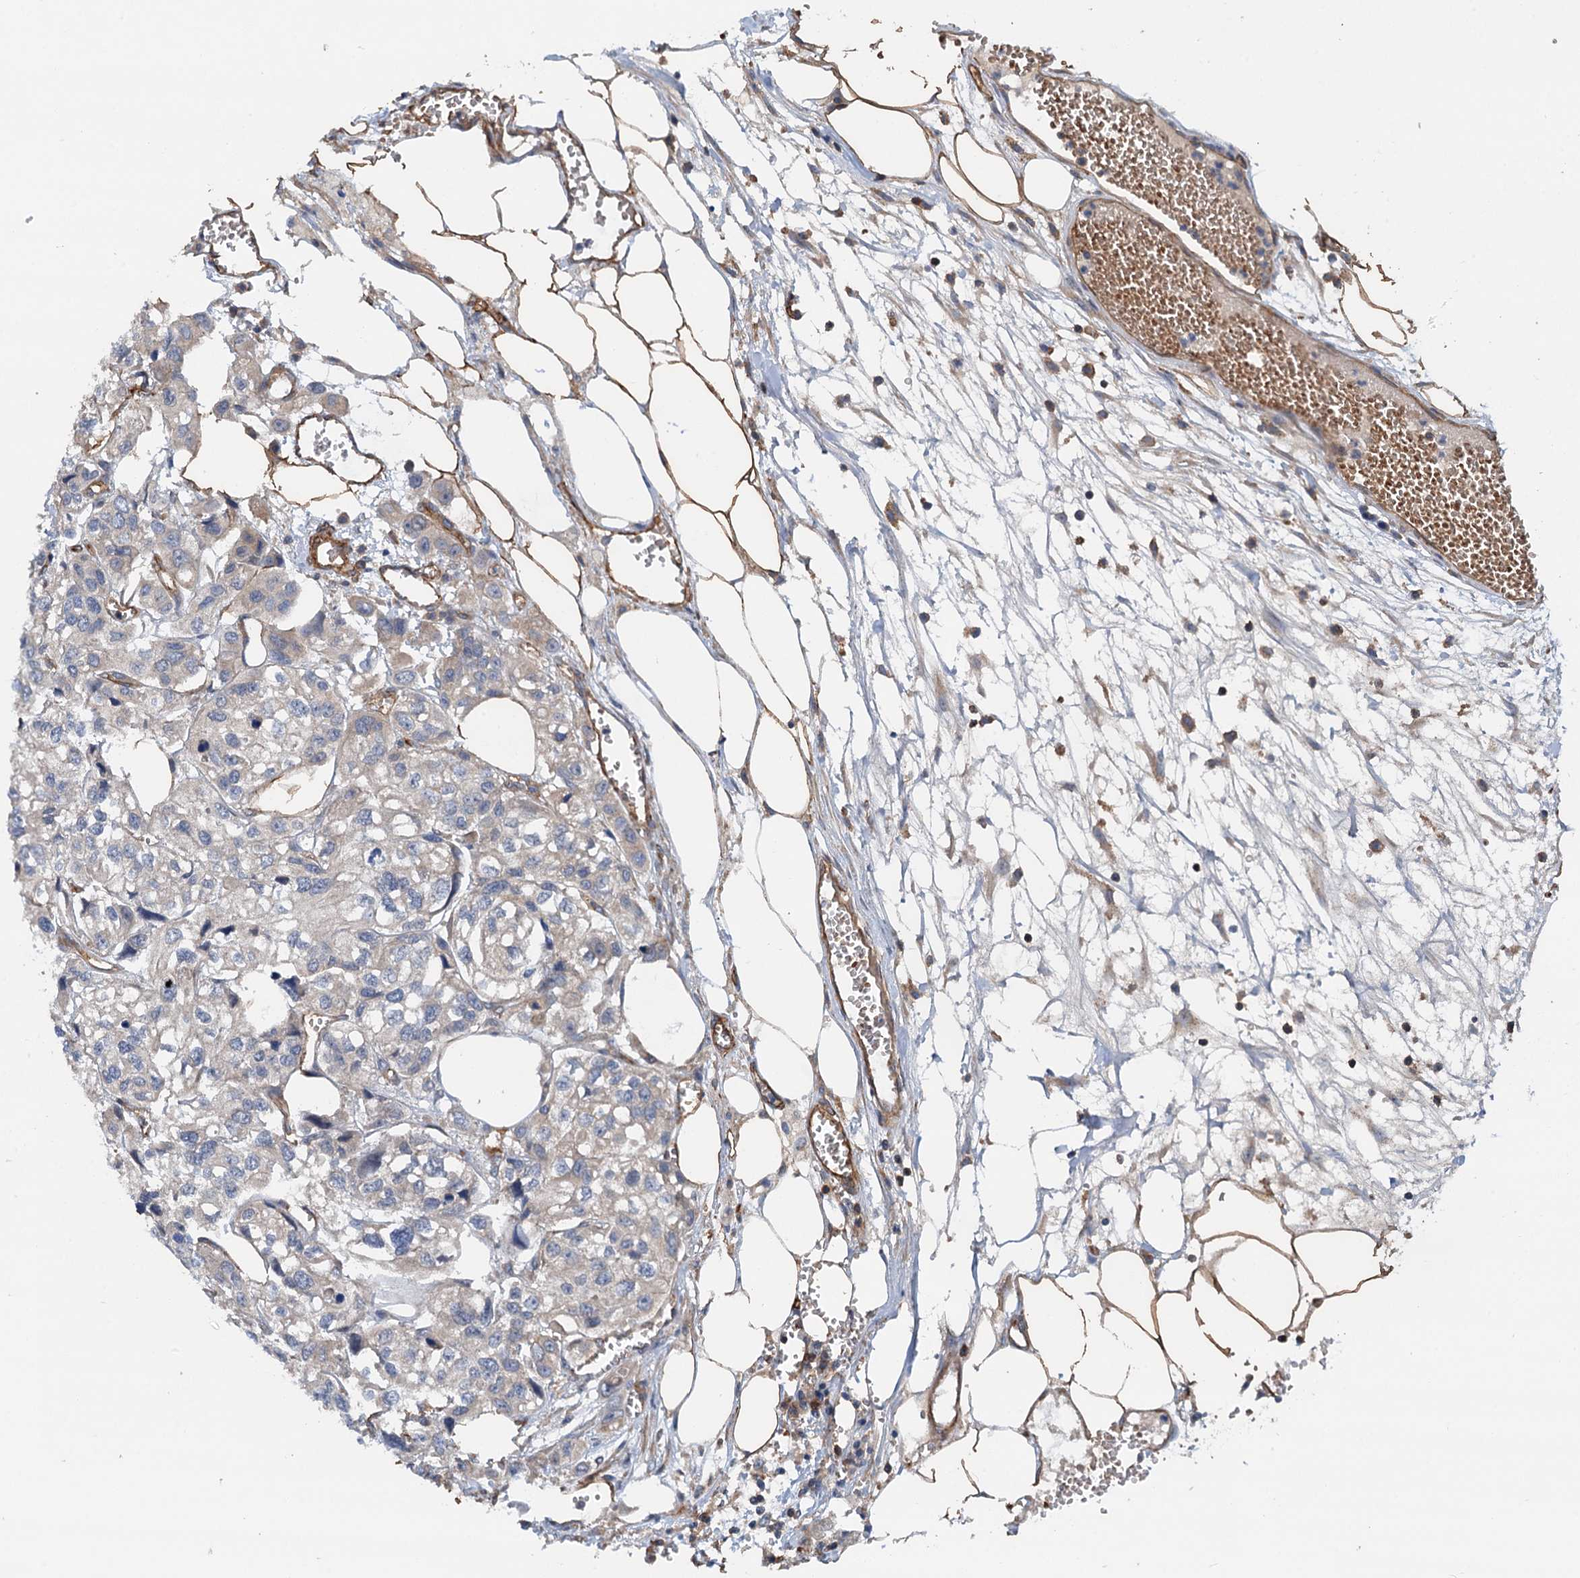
{"staining": {"intensity": "negative", "quantity": "none", "location": "none"}, "tissue": "urothelial cancer", "cell_type": "Tumor cells", "image_type": "cancer", "snomed": [{"axis": "morphology", "description": "Urothelial carcinoma, High grade"}, {"axis": "topography", "description": "Urinary bladder"}], "caption": "Tumor cells show no significant protein staining in high-grade urothelial carcinoma. (Stains: DAB immunohistochemistry with hematoxylin counter stain, Microscopy: brightfield microscopy at high magnification).", "gene": "ROGDI", "patient": {"sex": "male", "age": 67}}